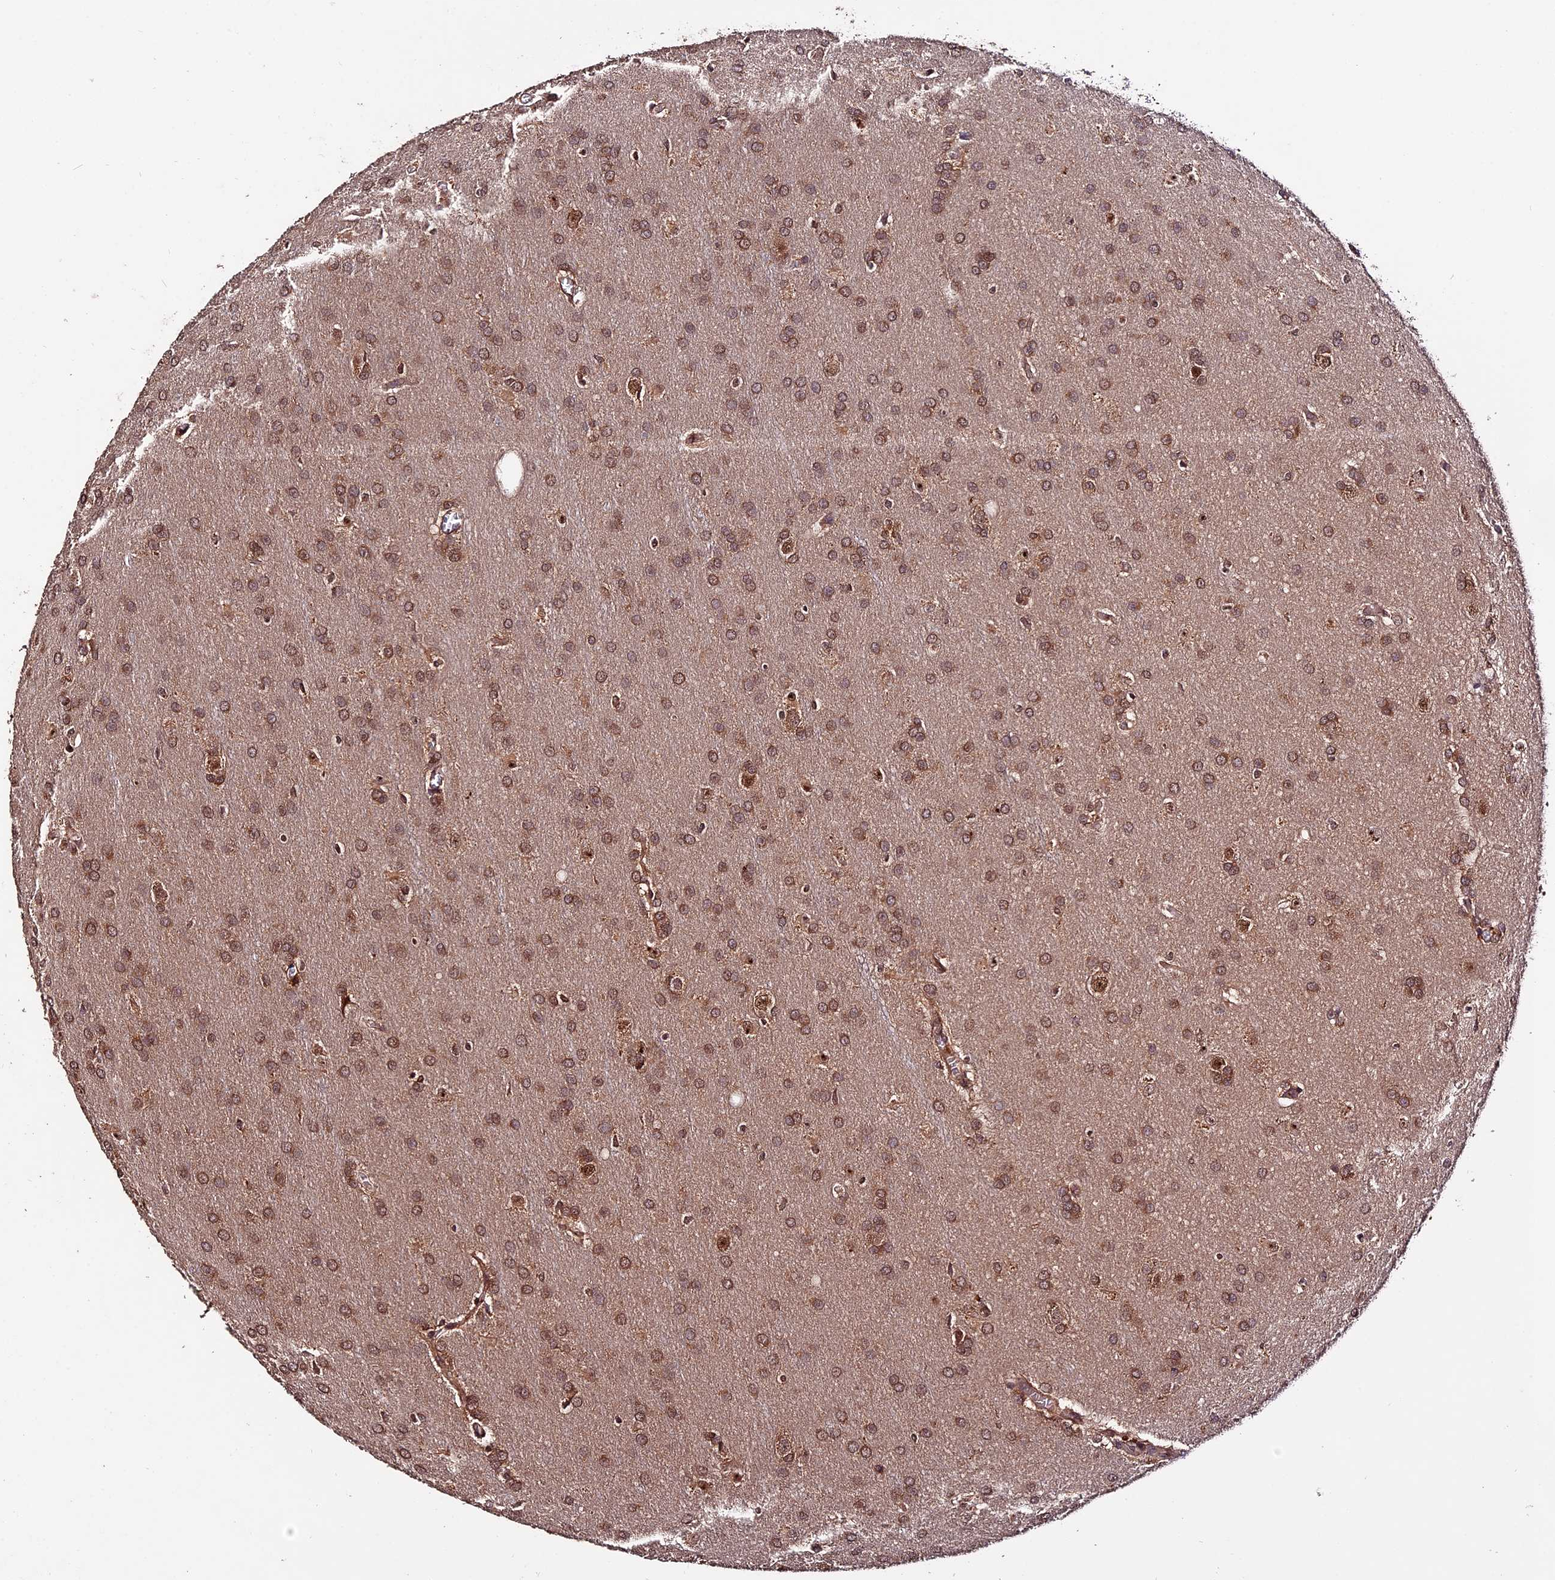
{"staining": {"intensity": "moderate", "quantity": ">75%", "location": "cytoplasmic/membranous,nuclear"}, "tissue": "glioma", "cell_type": "Tumor cells", "image_type": "cancer", "snomed": [{"axis": "morphology", "description": "Glioma, malignant, Low grade"}, {"axis": "topography", "description": "Brain"}], "caption": "A high-resolution histopathology image shows immunohistochemistry (IHC) staining of malignant low-grade glioma, which exhibits moderate cytoplasmic/membranous and nuclear expression in approximately >75% of tumor cells.", "gene": "TRMT1", "patient": {"sex": "female", "age": 32}}